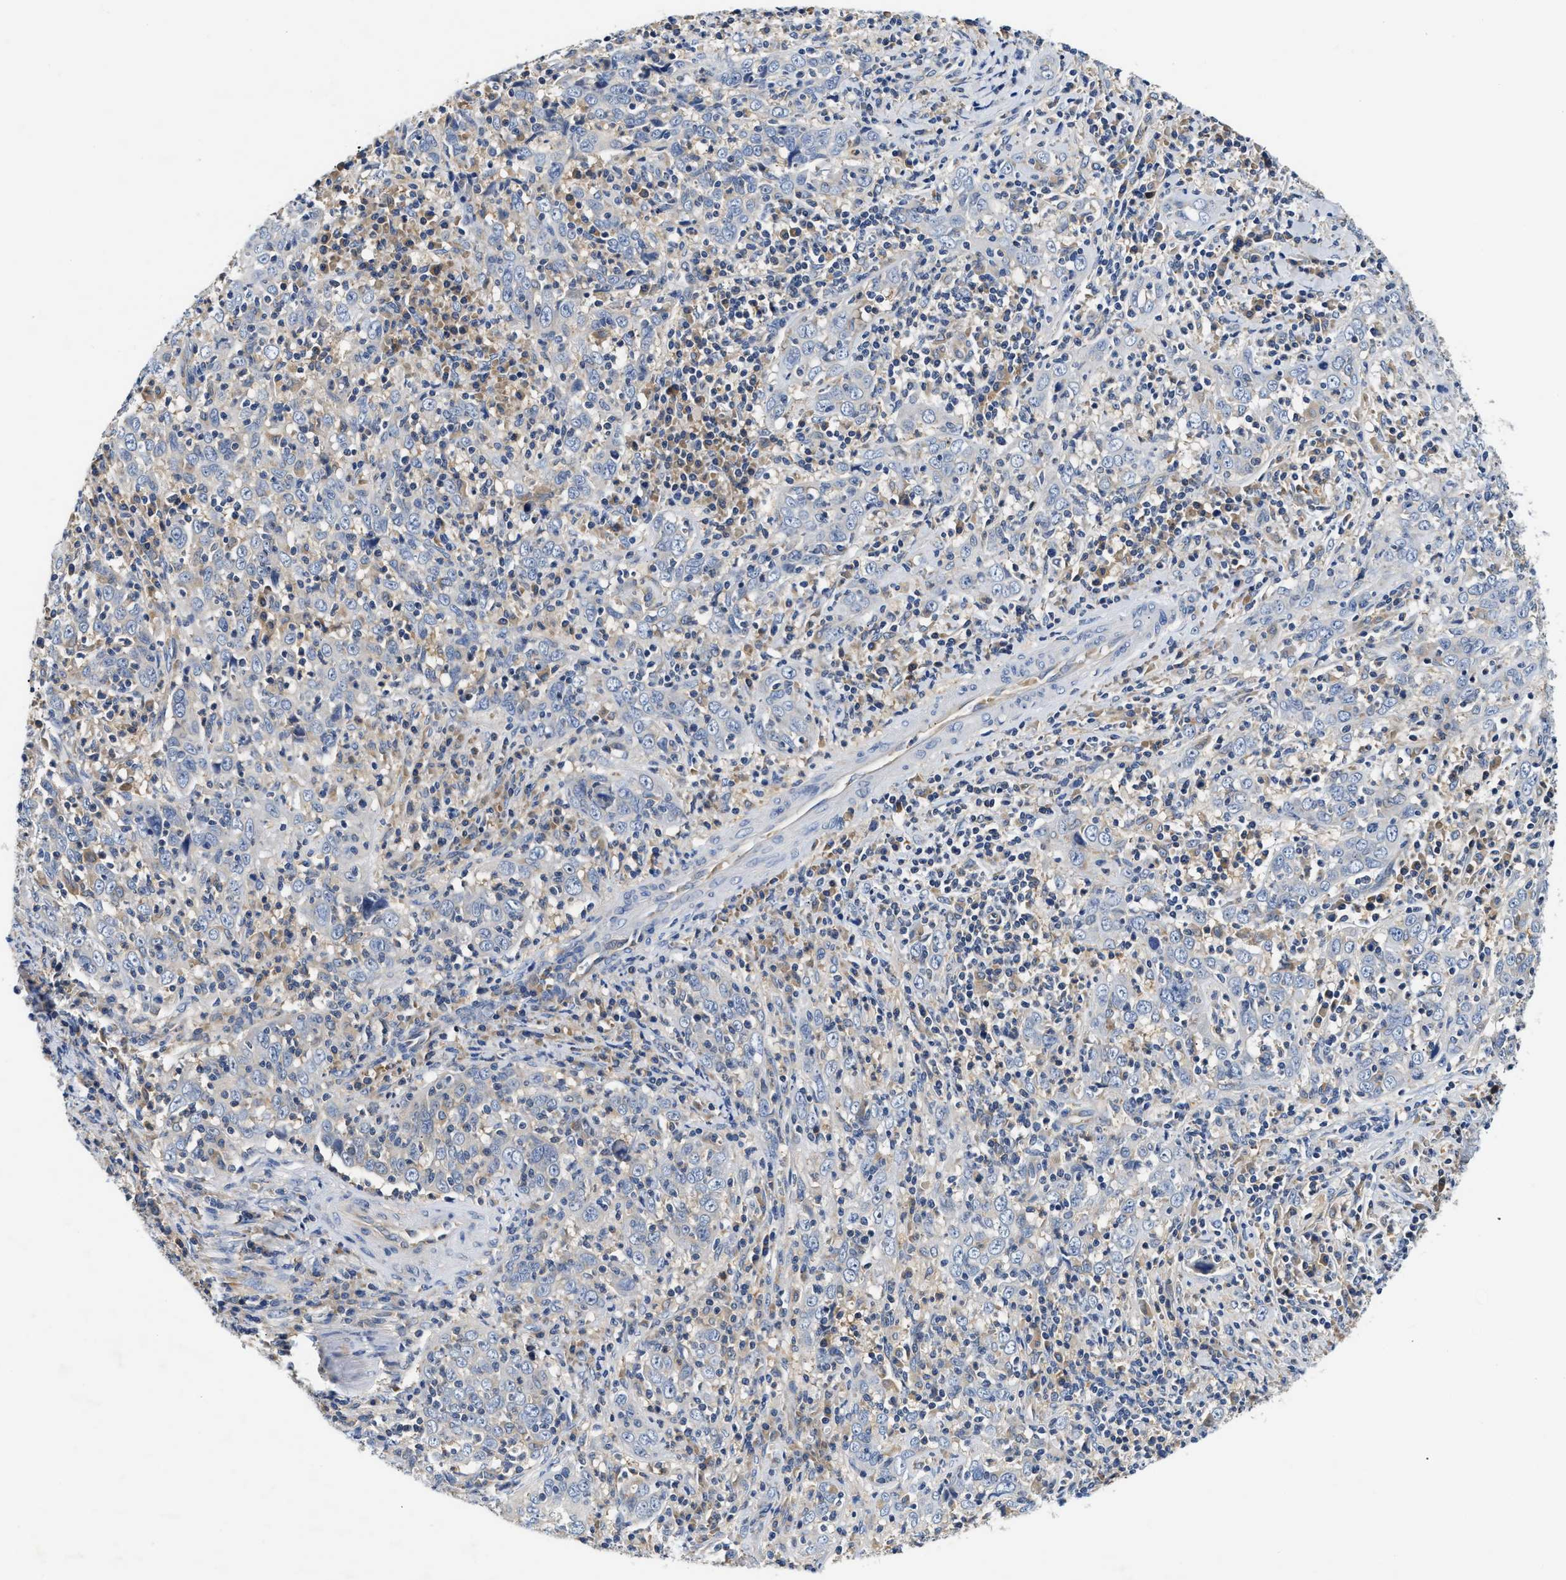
{"staining": {"intensity": "negative", "quantity": "none", "location": "none"}, "tissue": "cervical cancer", "cell_type": "Tumor cells", "image_type": "cancer", "snomed": [{"axis": "morphology", "description": "Squamous cell carcinoma, NOS"}, {"axis": "topography", "description": "Cervix"}], "caption": "Tumor cells are negative for protein expression in human cervical squamous cell carcinoma.", "gene": "FAM185A", "patient": {"sex": "female", "age": 46}}